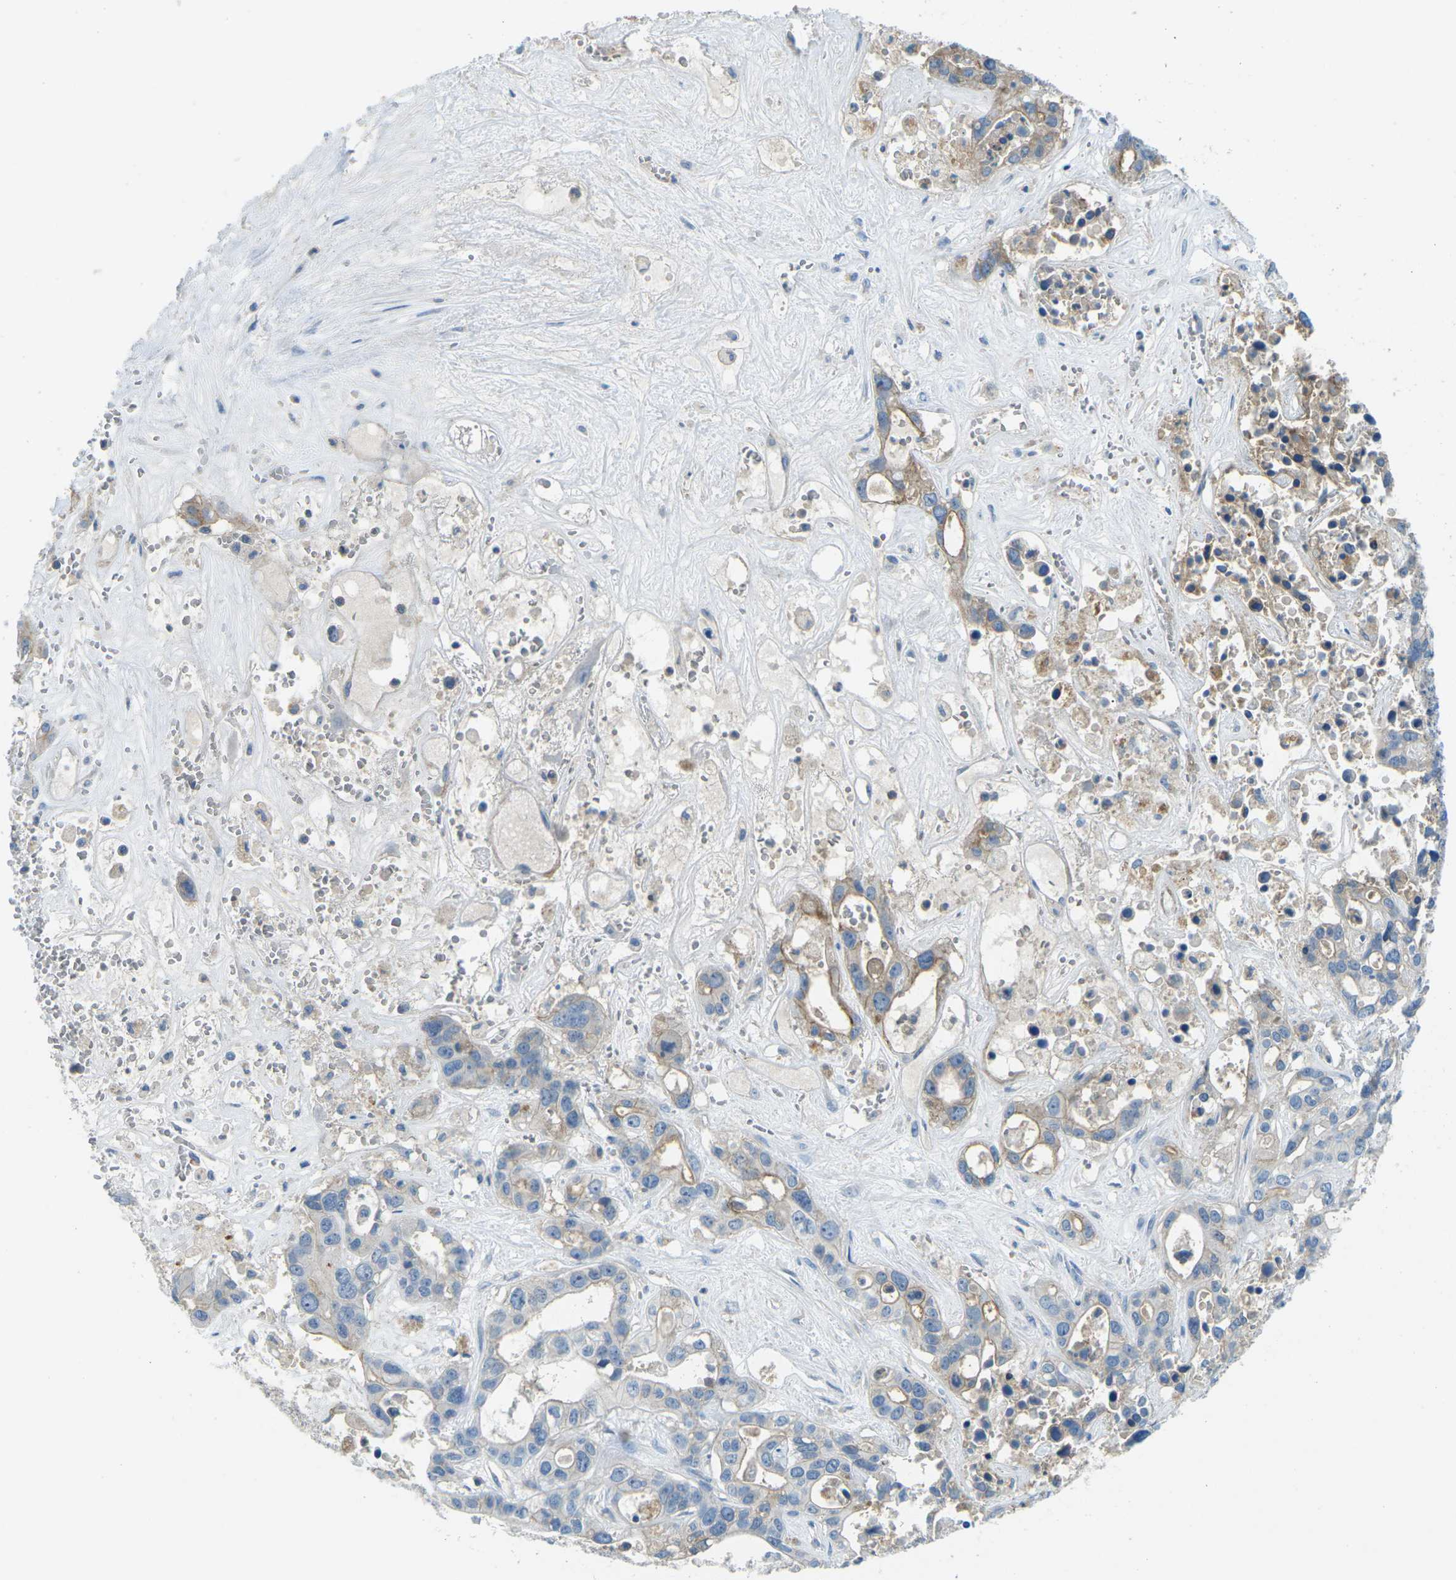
{"staining": {"intensity": "weak", "quantity": "<25%", "location": "cytoplasmic/membranous"}, "tissue": "liver cancer", "cell_type": "Tumor cells", "image_type": "cancer", "snomed": [{"axis": "morphology", "description": "Cholangiocarcinoma"}, {"axis": "topography", "description": "Liver"}], "caption": "Tumor cells show no significant protein positivity in liver cancer.", "gene": "CD47", "patient": {"sex": "female", "age": 65}}